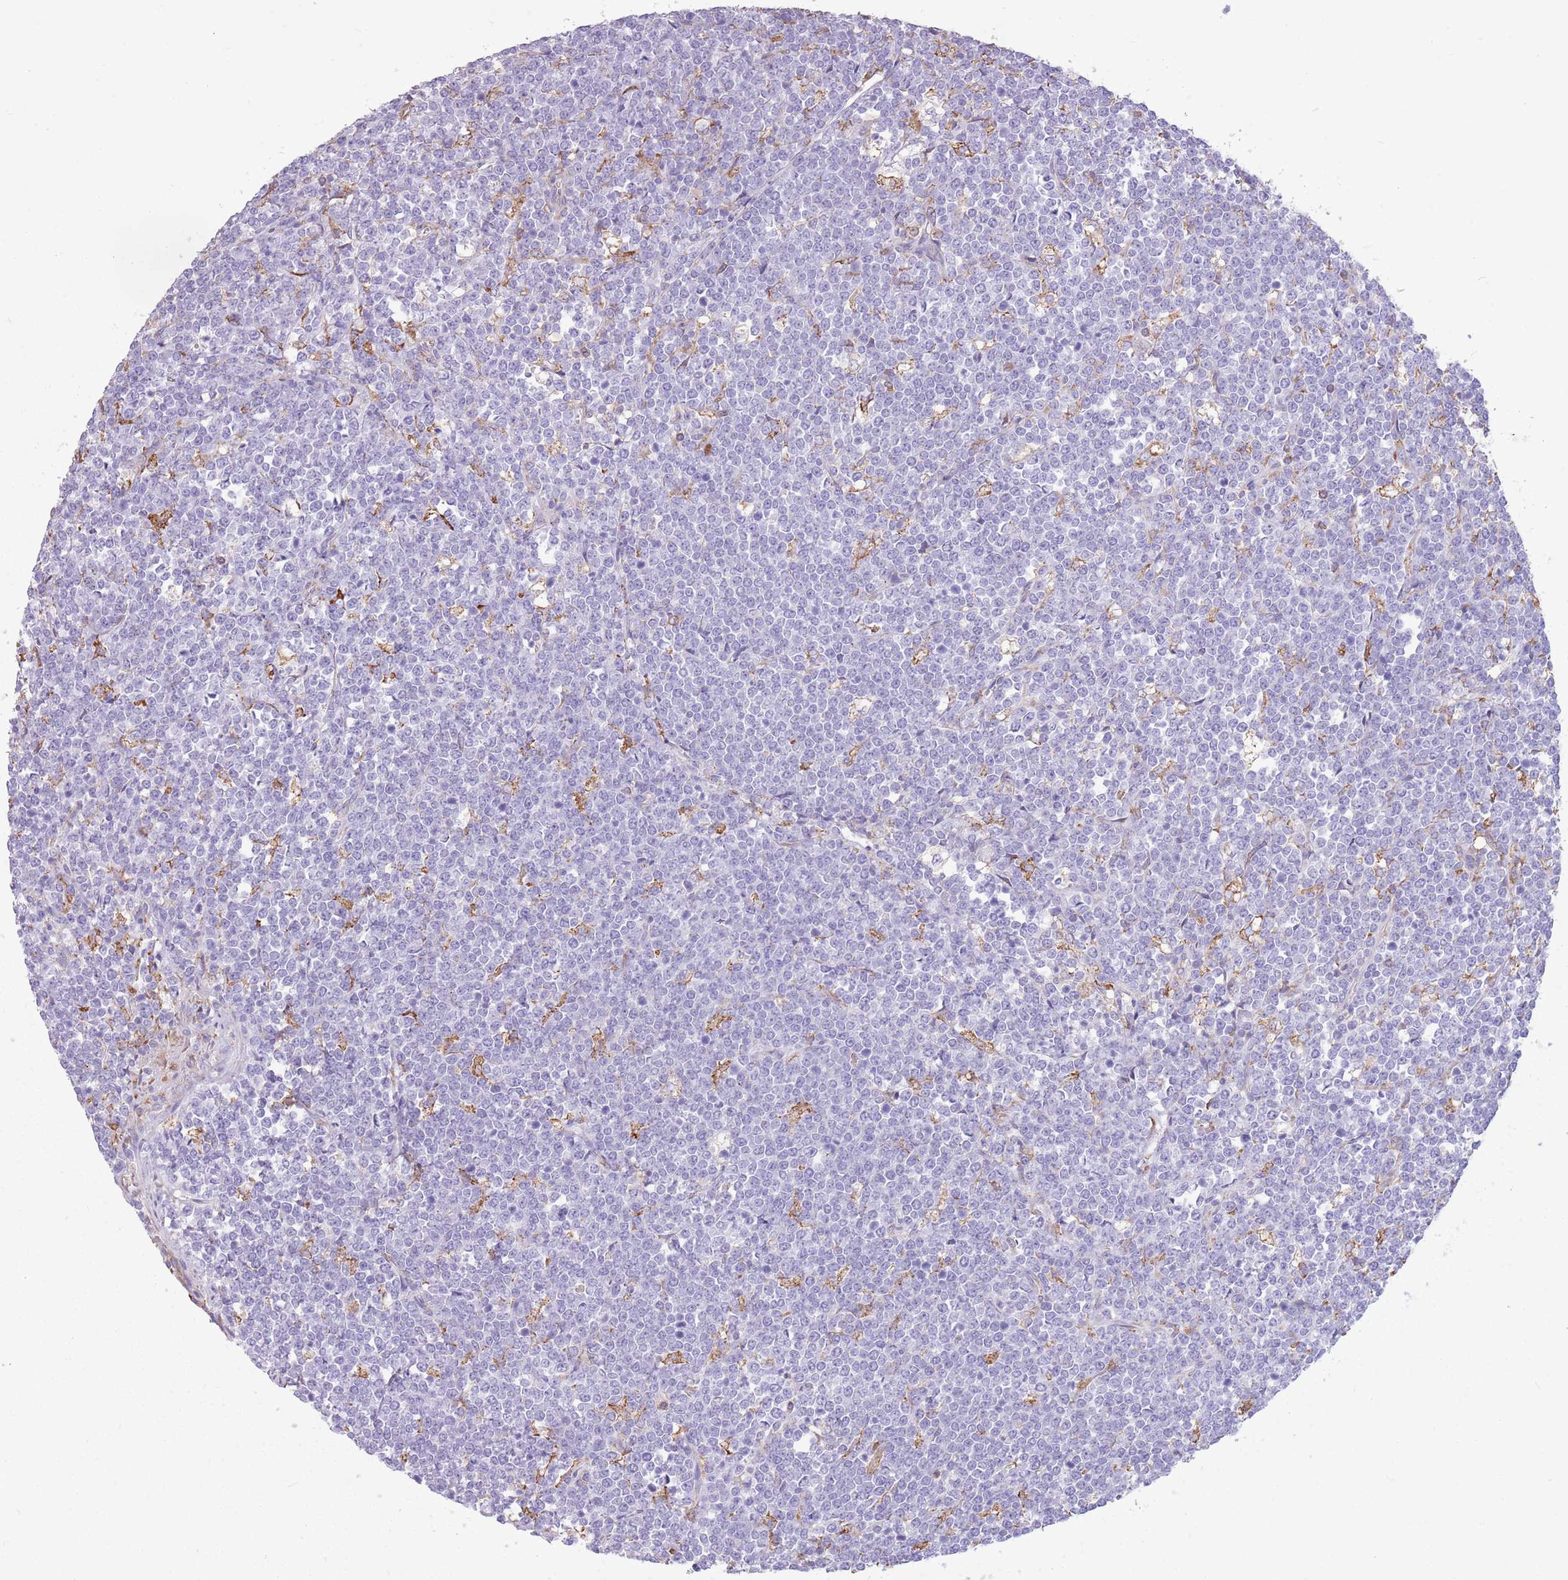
{"staining": {"intensity": "negative", "quantity": "none", "location": "none"}, "tissue": "lymphoma", "cell_type": "Tumor cells", "image_type": "cancer", "snomed": [{"axis": "morphology", "description": "Malignant lymphoma, non-Hodgkin's type, High grade"}, {"axis": "topography", "description": "Small intestine"}], "caption": "IHC micrograph of lymphoma stained for a protein (brown), which shows no positivity in tumor cells.", "gene": "KCTD19", "patient": {"sex": "male", "age": 8}}